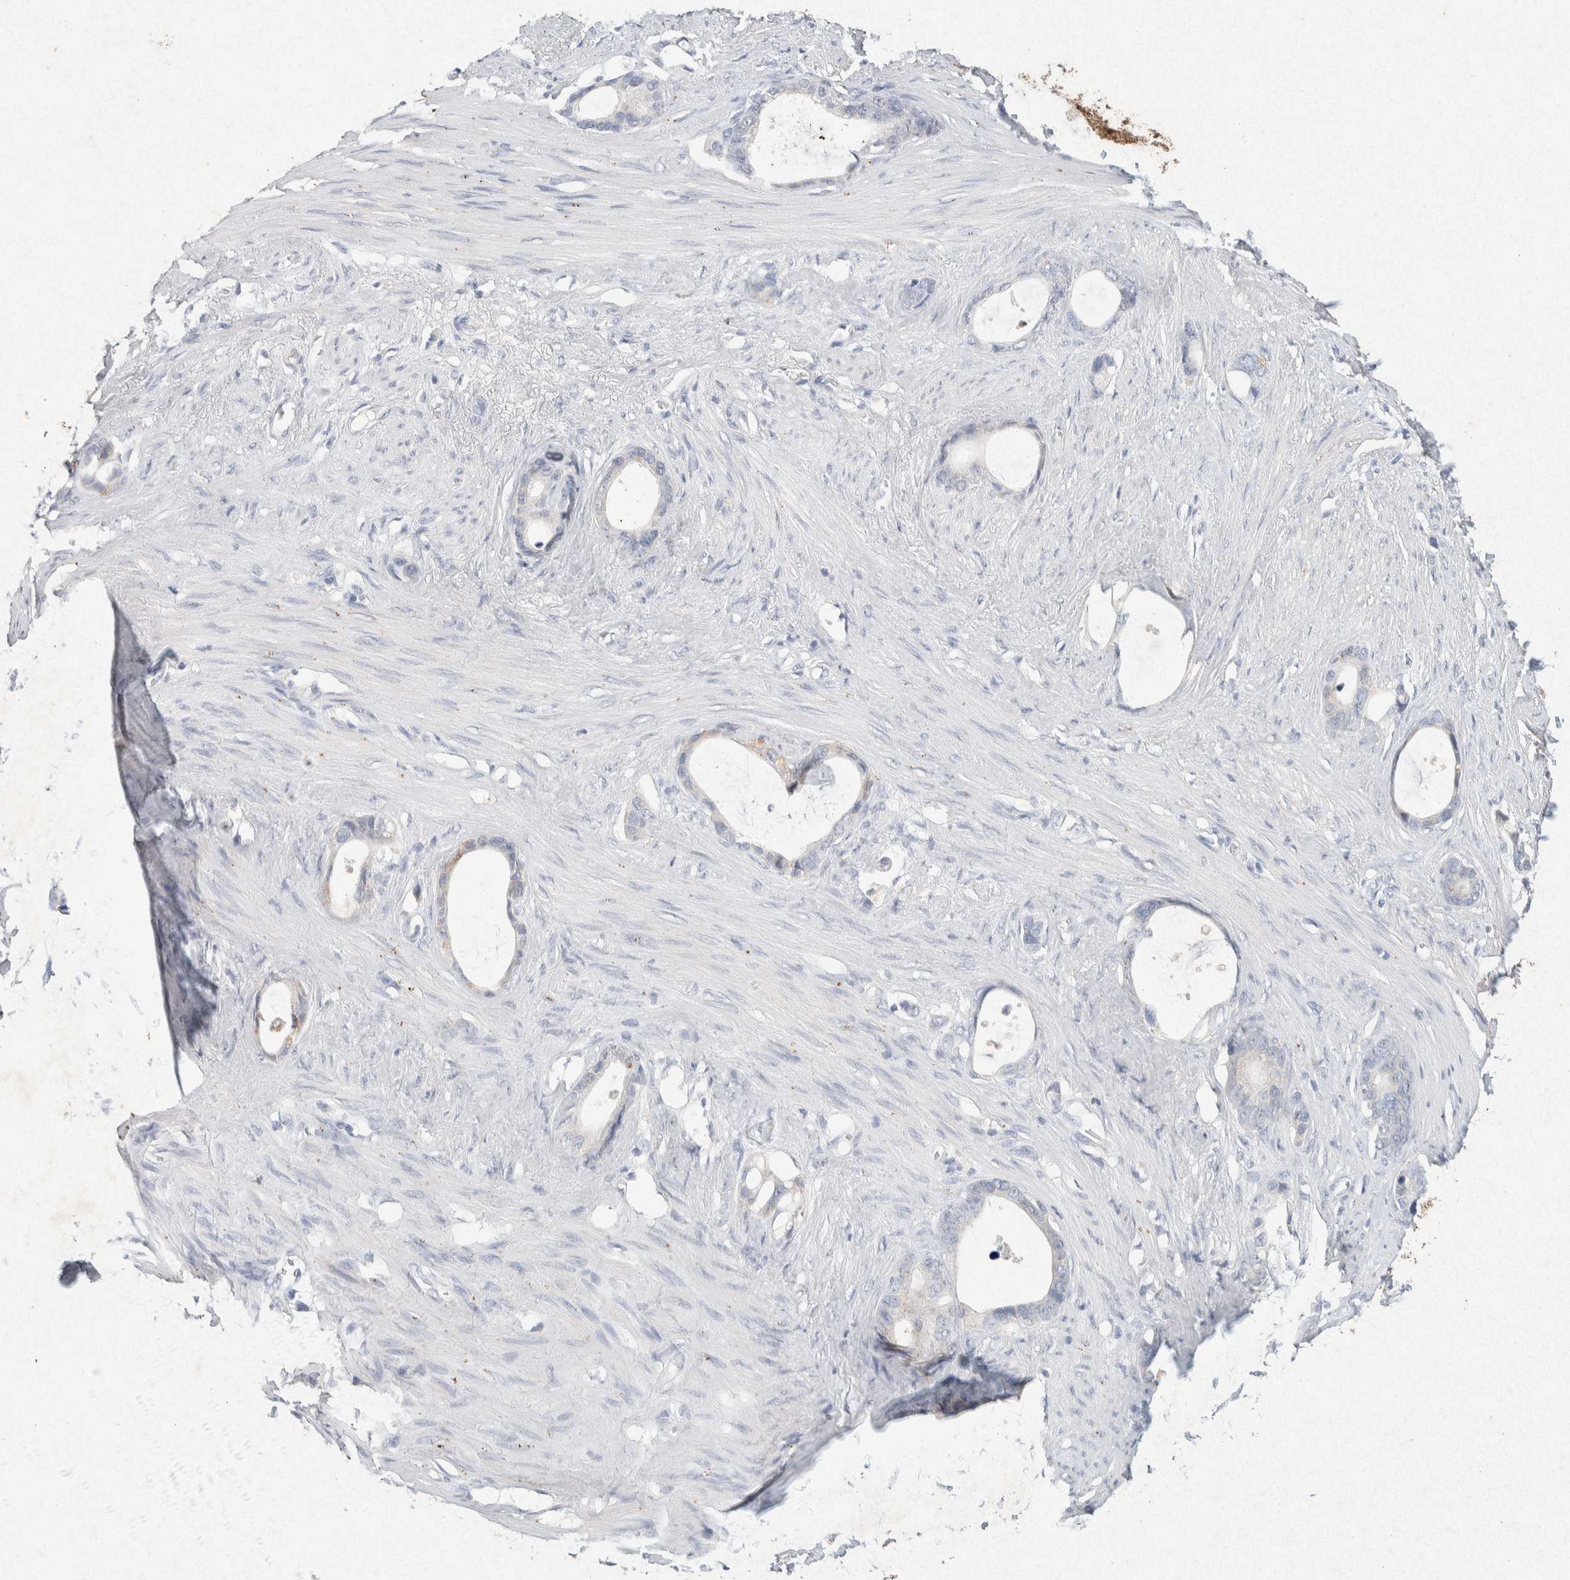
{"staining": {"intensity": "negative", "quantity": "none", "location": "none"}, "tissue": "stomach cancer", "cell_type": "Tumor cells", "image_type": "cancer", "snomed": [{"axis": "morphology", "description": "Adenocarcinoma, NOS"}, {"axis": "topography", "description": "Stomach"}], "caption": "An IHC photomicrograph of stomach adenocarcinoma is shown. There is no staining in tumor cells of stomach adenocarcinoma.", "gene": "GNAI1", "patient": {"sex": "female", "age": 75}}